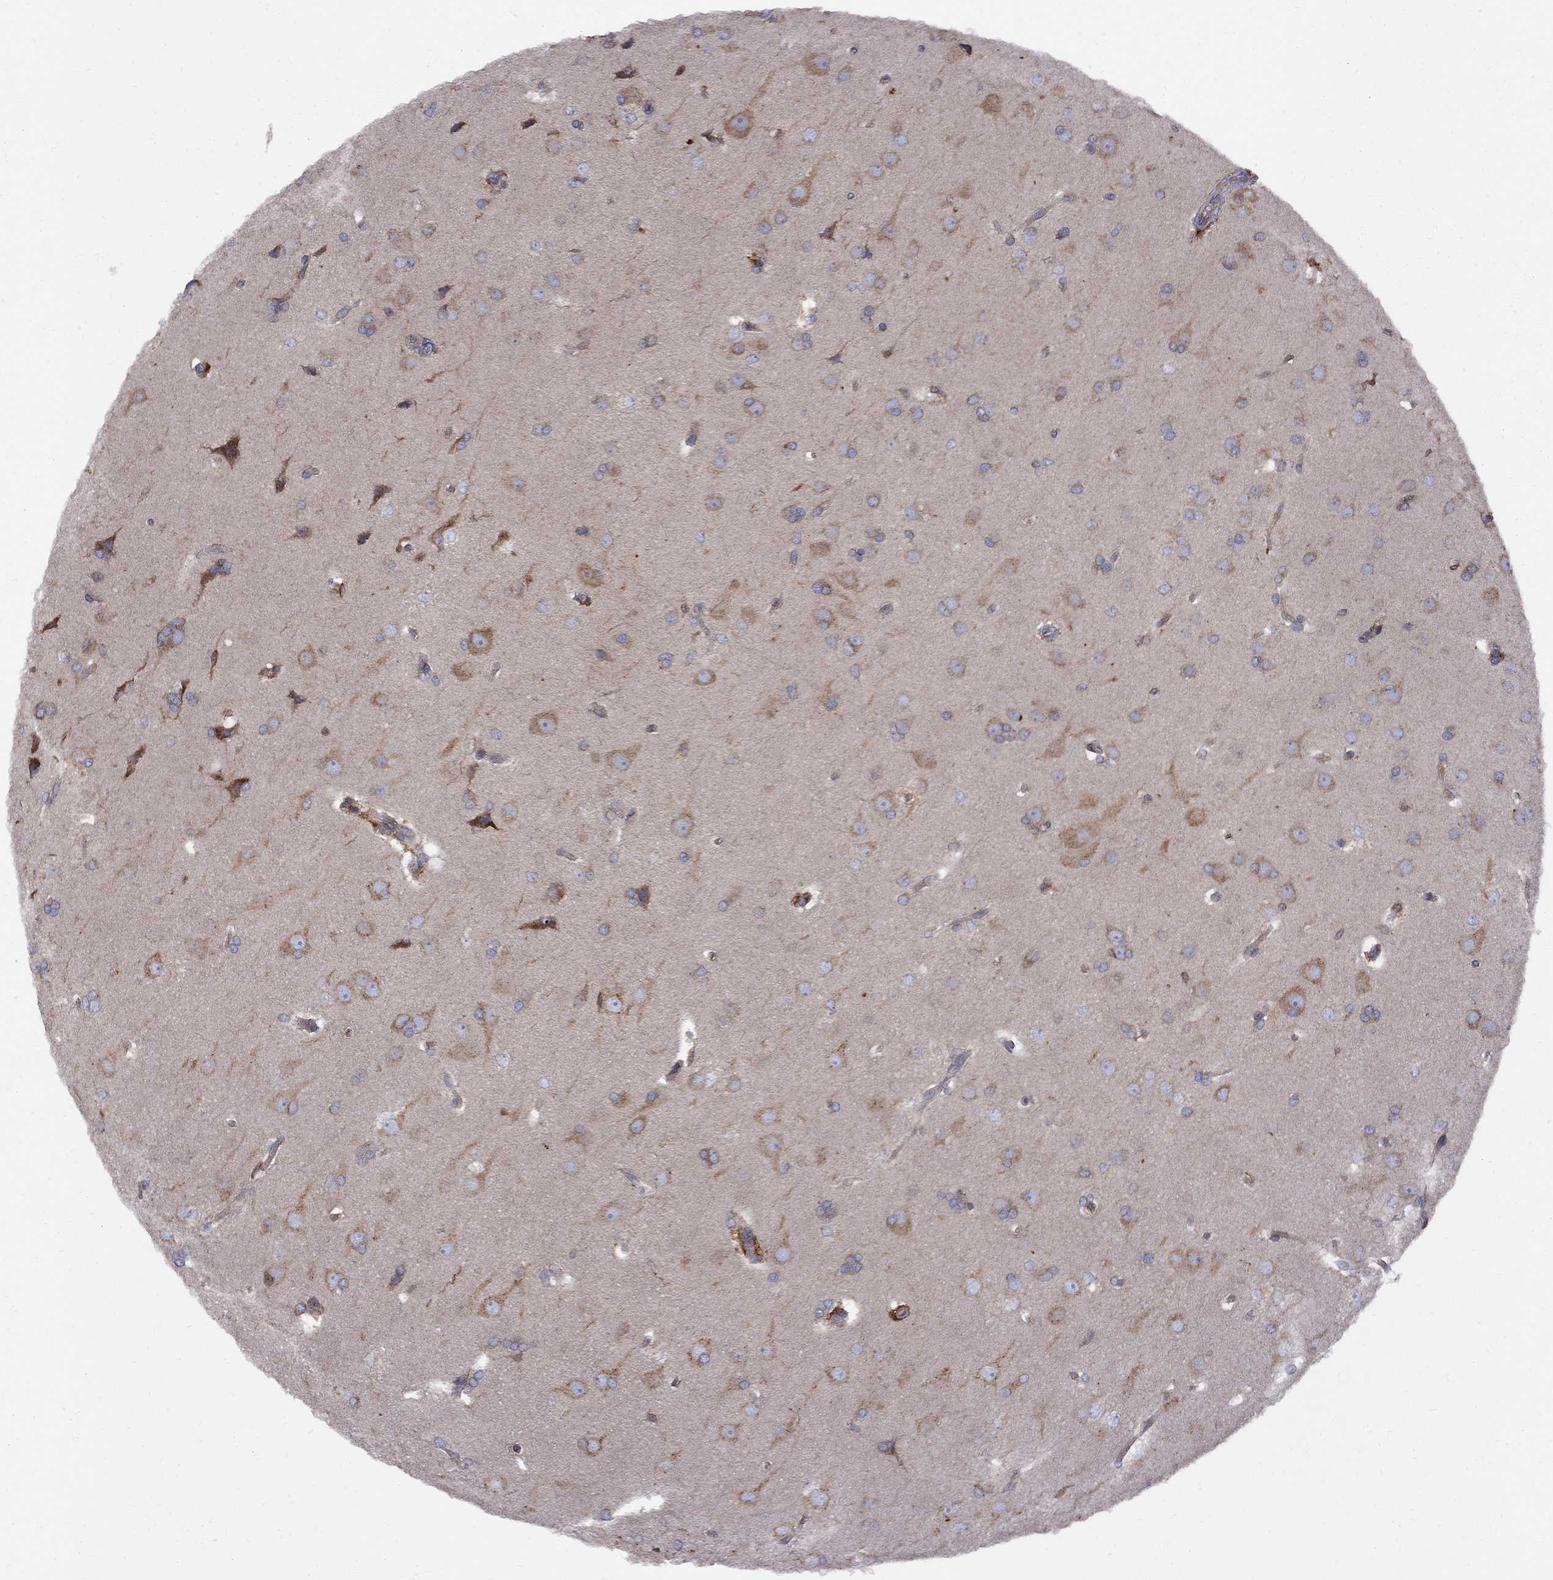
{"staining": {"intensity": "moderate", "quantity": "<25%", "location": "cytoplasmic/membranous"}, "tissue": "glioma", "cell_type": "Tumor cells", "image_type": "cancer", "snomed": [{"axis": "morphology", "description": "Glioma, malignant, Low grade"}, {"axis": "topography", "description": "Brain"}], "caption": "This micrograph exhibits IHC staining of human low-grade glioma (malignant), with low moderate cytoplasmic/membranous staining in approximately <25% of tumor cells.", "gene": "MTHFR", "patient": {"sex": "female", "age": 32}}